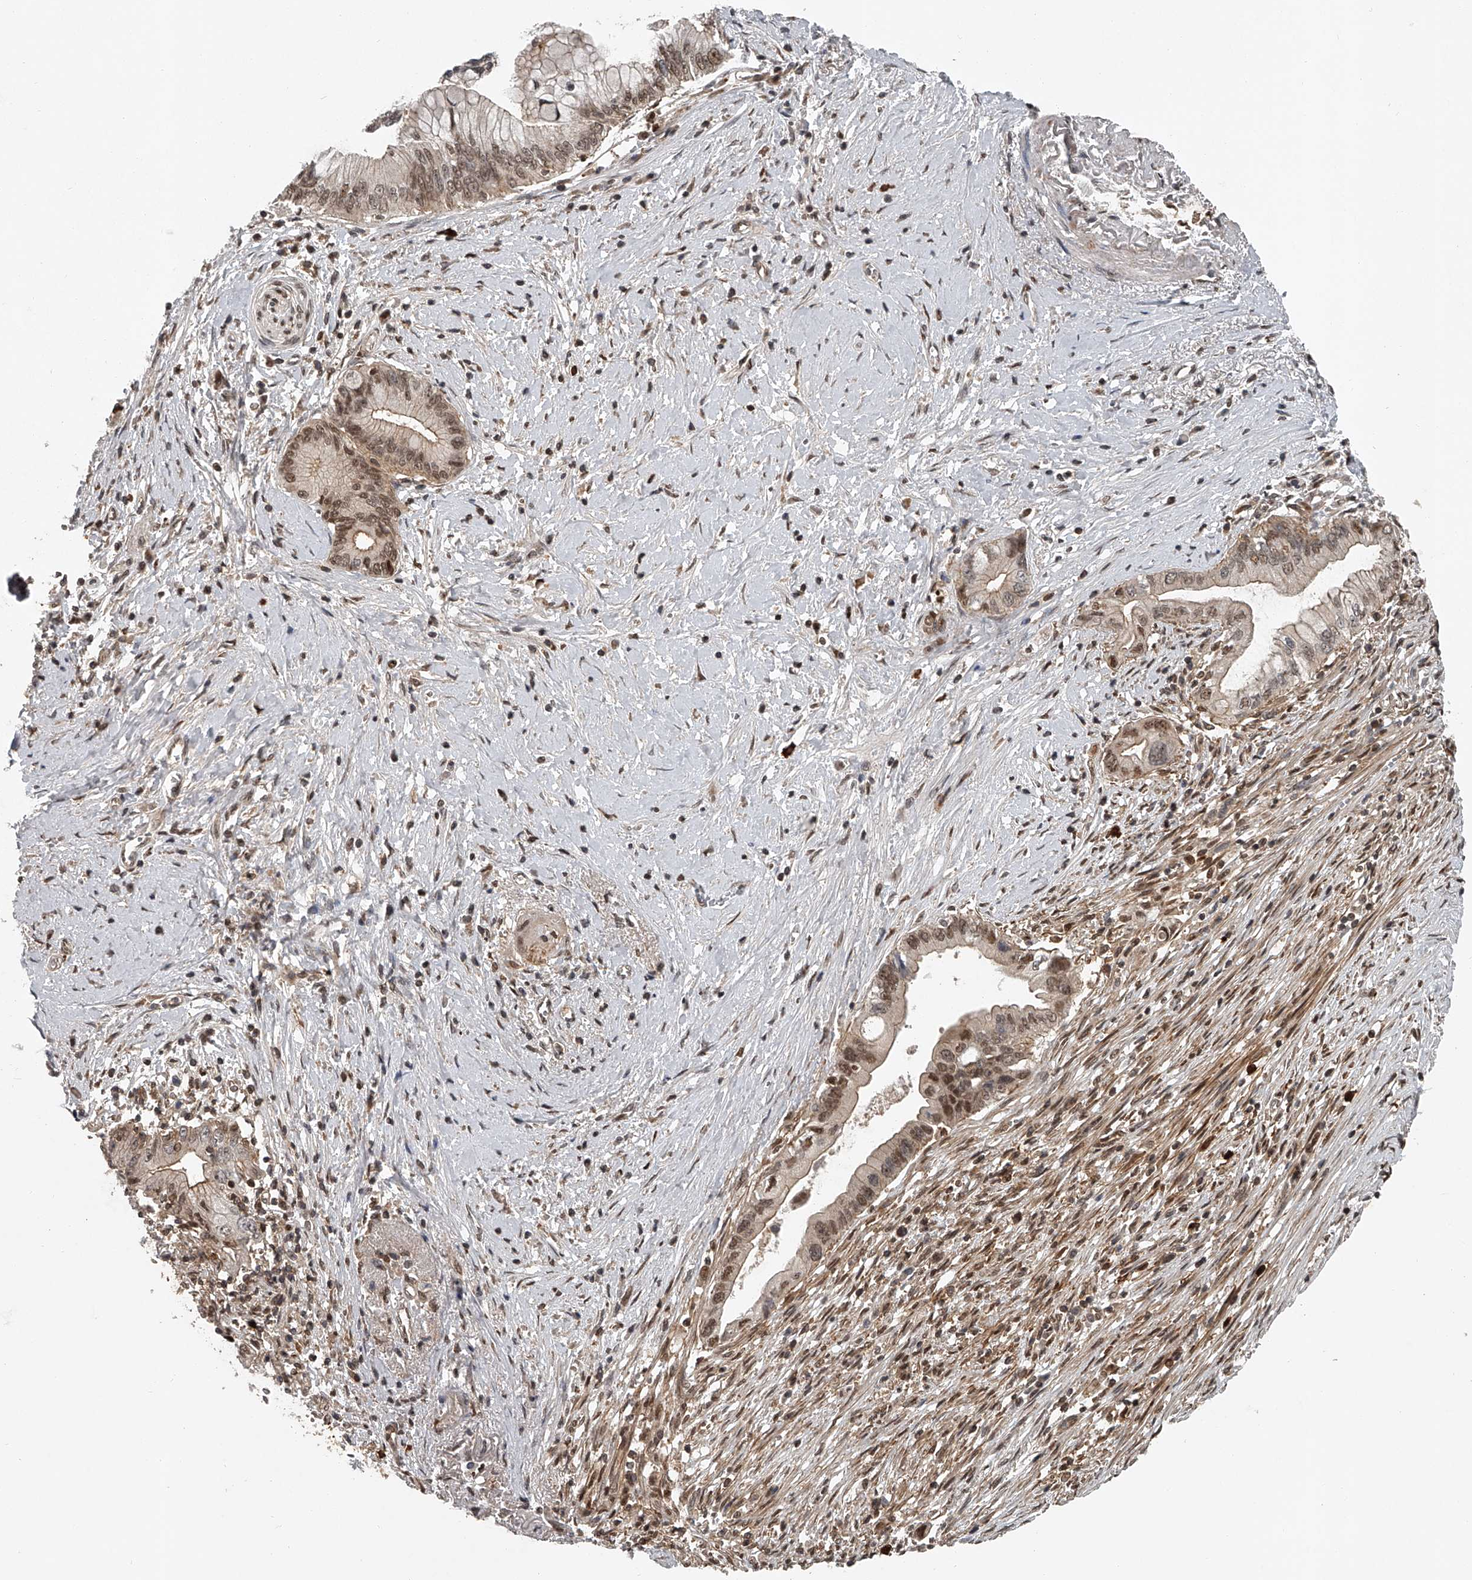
{"staining": {"intensity": "moderate", "quantity": ">75%", "location": "cytoplasmic/membranous,nuclear"}, "tissue": "pancreatic cancer", "cell_type": "Tumor cells", "image_type": "cancer", "snomed": [{"axis": "morphology", "description": "Adenocarcinoma, NOS"}, {"axis": "topography", "description": "Pancreas"}], "caption": "A brown stain labels moderate cytoplasmic/membranous and nuclear positivity of a protein in adenocarcinoma (pancreatic) tumor cells. Nuclei are stained in blue.", "gene": "PLEKHG1", "patient": {"sex": "male", "age": 78}}